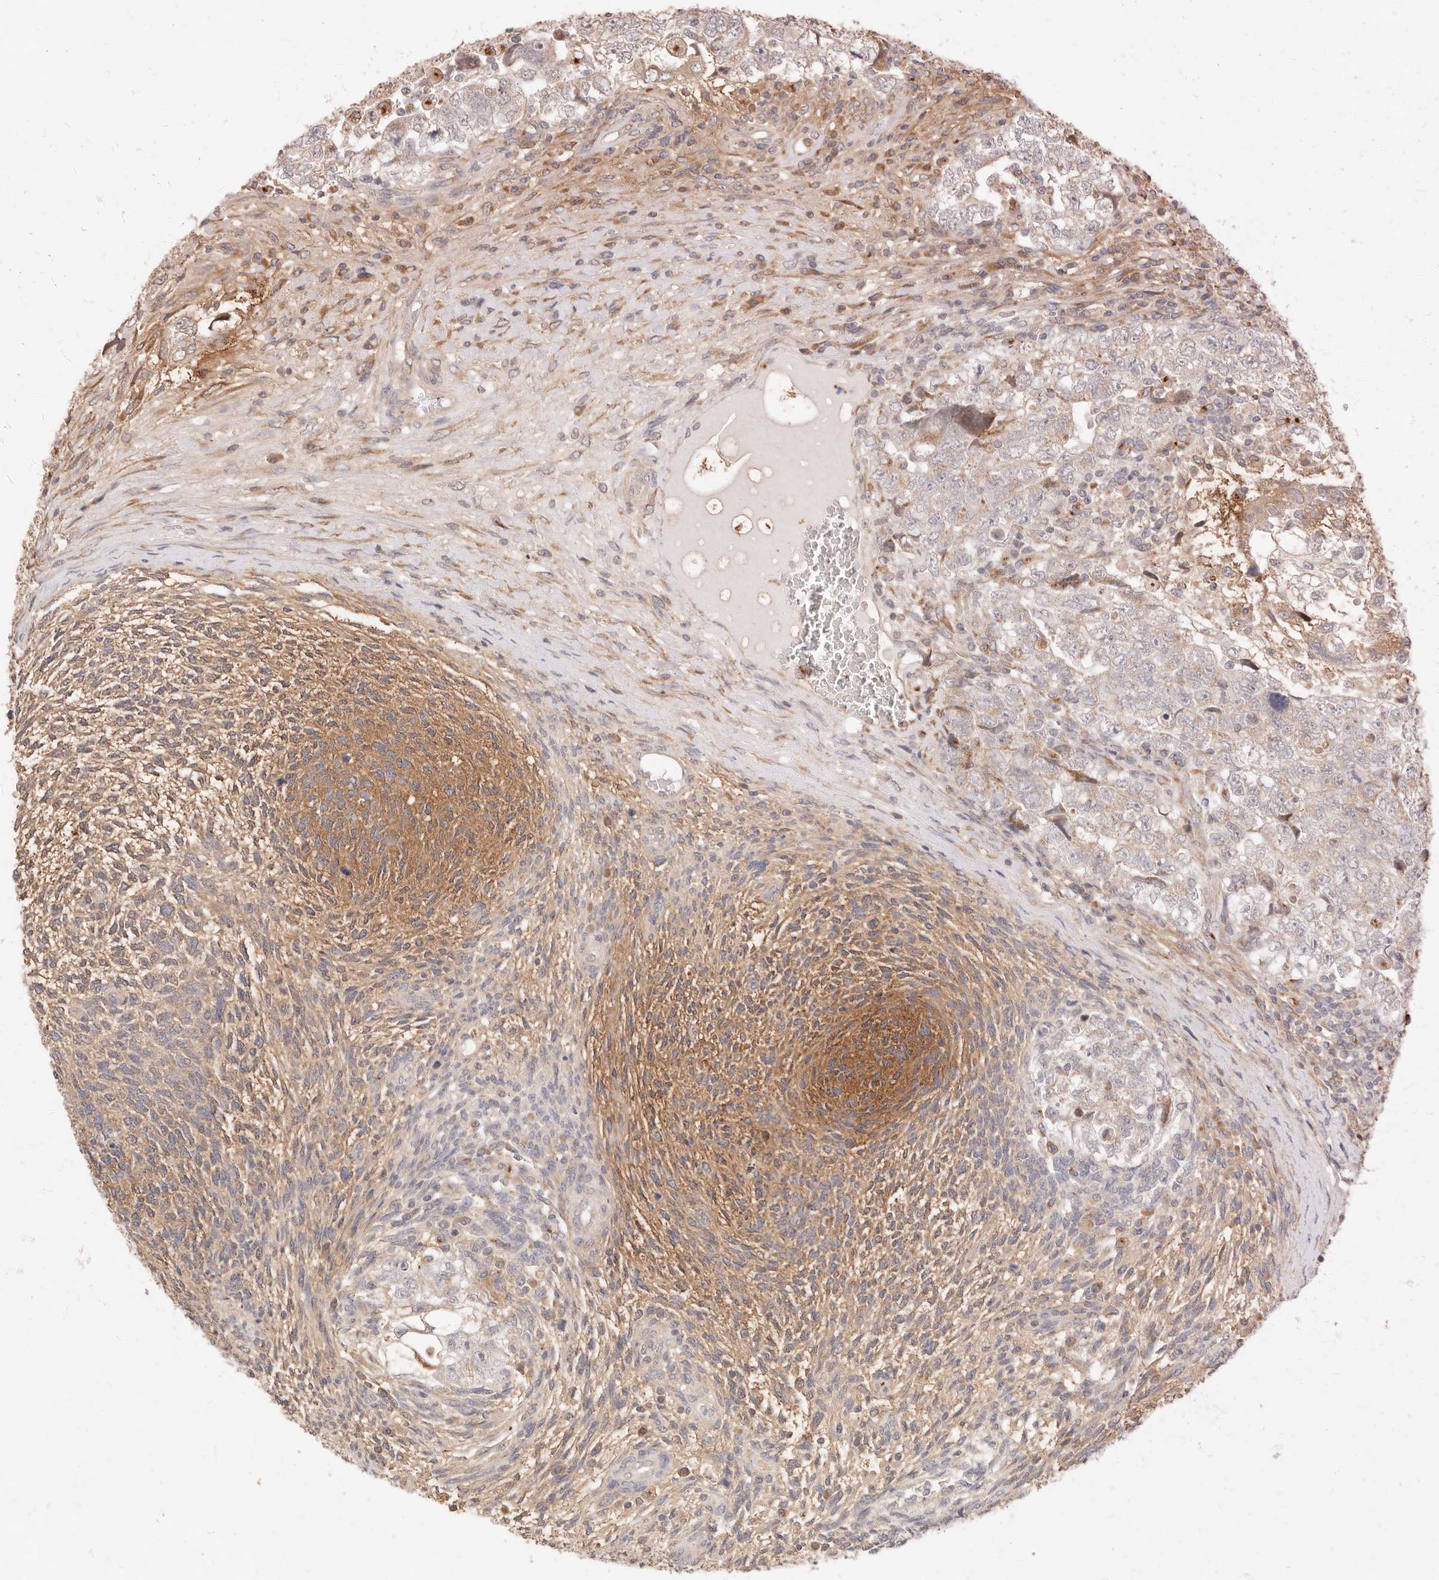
{"staining": {"intensity": "negative", "quantity": "none", "location": "none"}, "tissue": "testis cancer", "cell_type": "Tumor cells", "image_type": "cancer", "snomed": [{"axis": "morphology", "description": "Carcinoma, Embryonal, NOS"}, {"axis": "topography", "description": "Testis"}], "caption": "IHC photomicrograph of human testis cancer (embryonal carcinoma) stained for a protein (brown), which displays no staining in tumor cells. The staining was performed using DAB (3,3'-diaminobenzidine) to visualize the protein expression in brown, while the nuclei were stained in blue with hematoxylin (Magnification: 20x).", "gene": "UBXN10", "patient": {"sex": "male", "age": 37}}